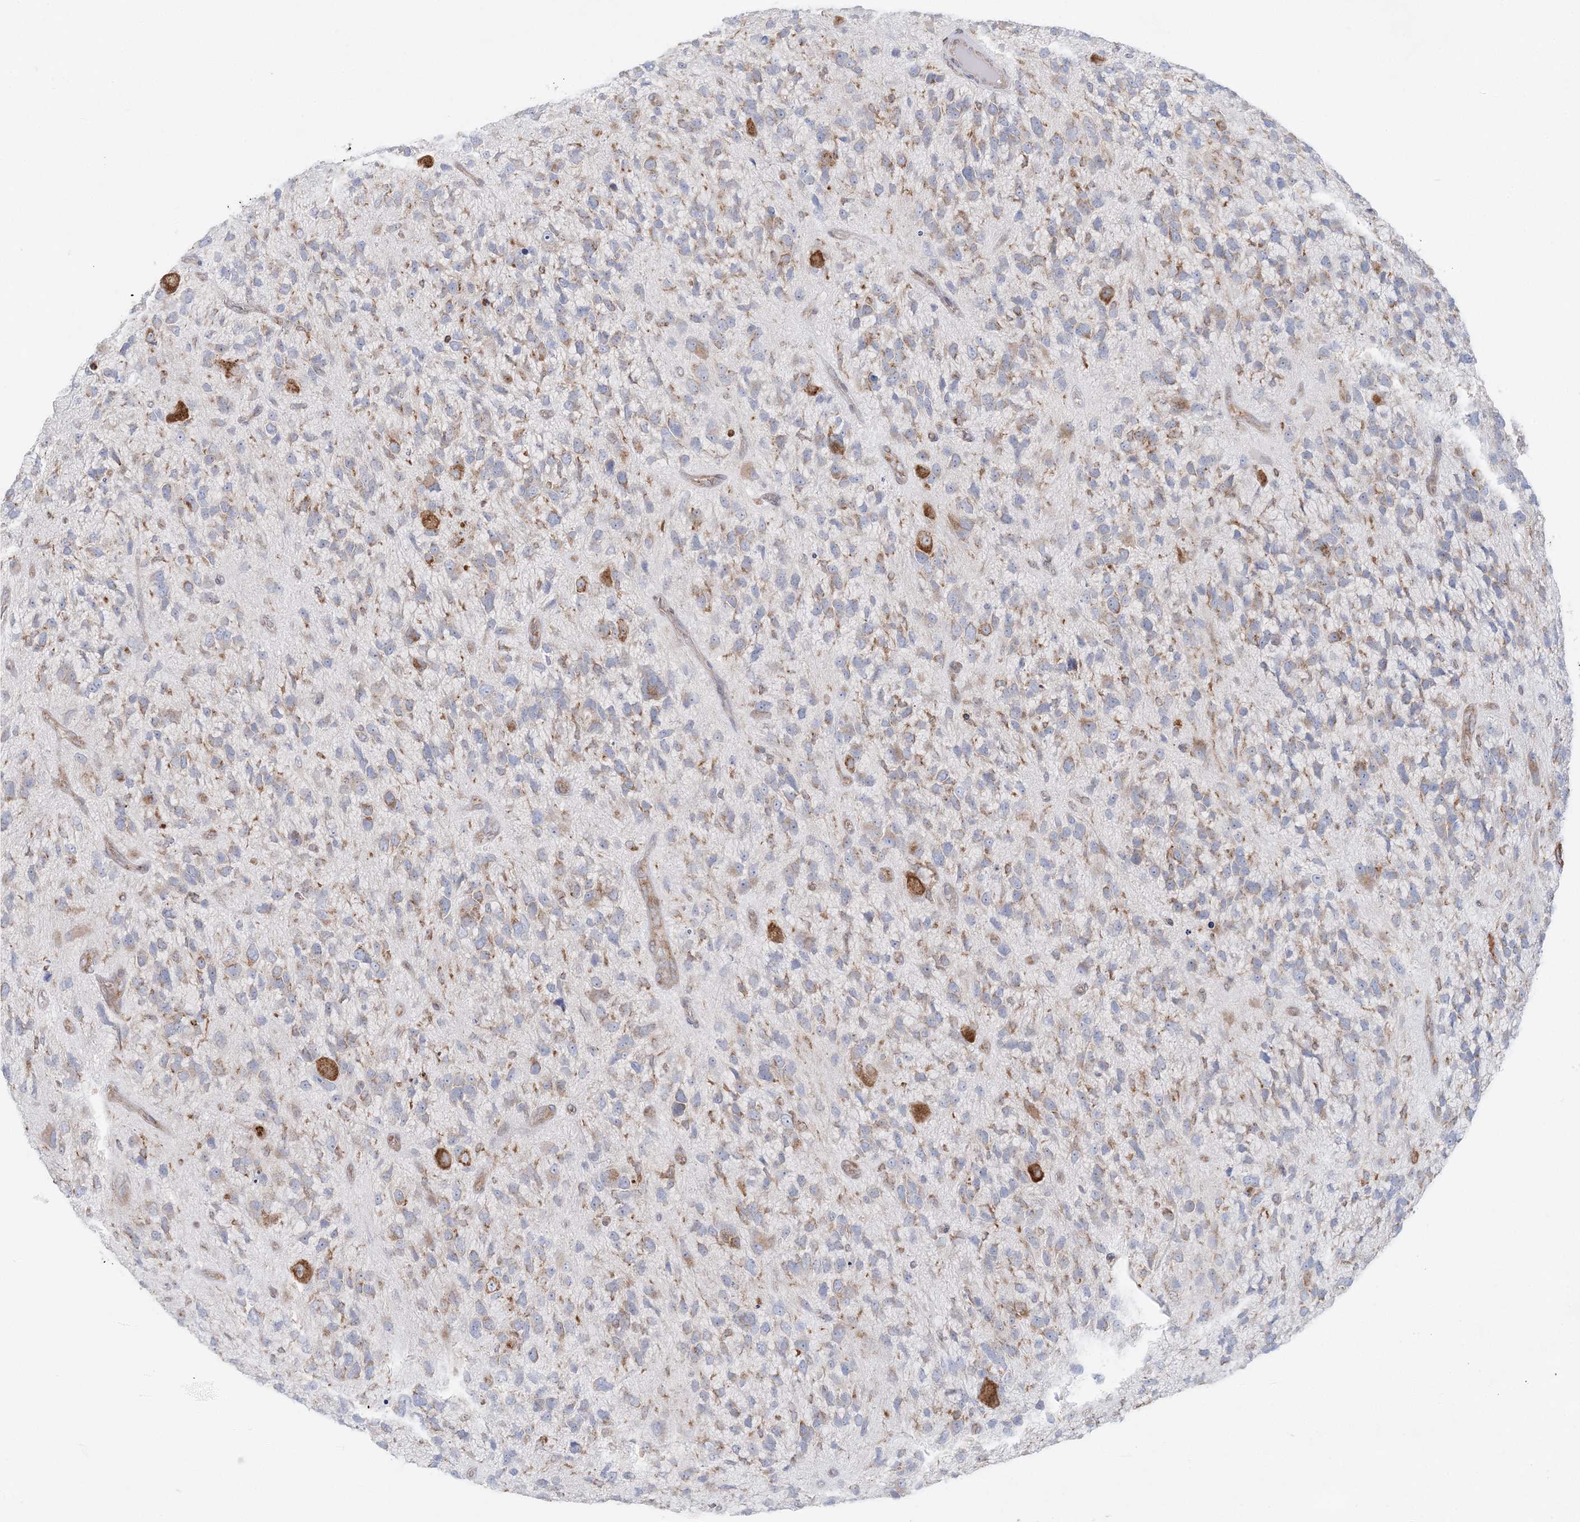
{"staining": {"intensity": "weak", "quantity": "25%-75%", "location": "cytoplasmic/membranous"}, "tissue": "glioma", "cell_type": "Tumor cells", "image_type": "cancer", "snomed": [{"axis": "morphology", "description": "Glioma, malignant, High grade"}, {"axis": "topography", "description": "Brain"}], "caption": "This is an image of immunohistochemistry (IHC) staining of malignant glioma (high-grade), which shows weak expression in the cytoplasmic/membranous of tumor cells.", "gene": "TMED10", "patient": {"sex": "female", "age": 58}}